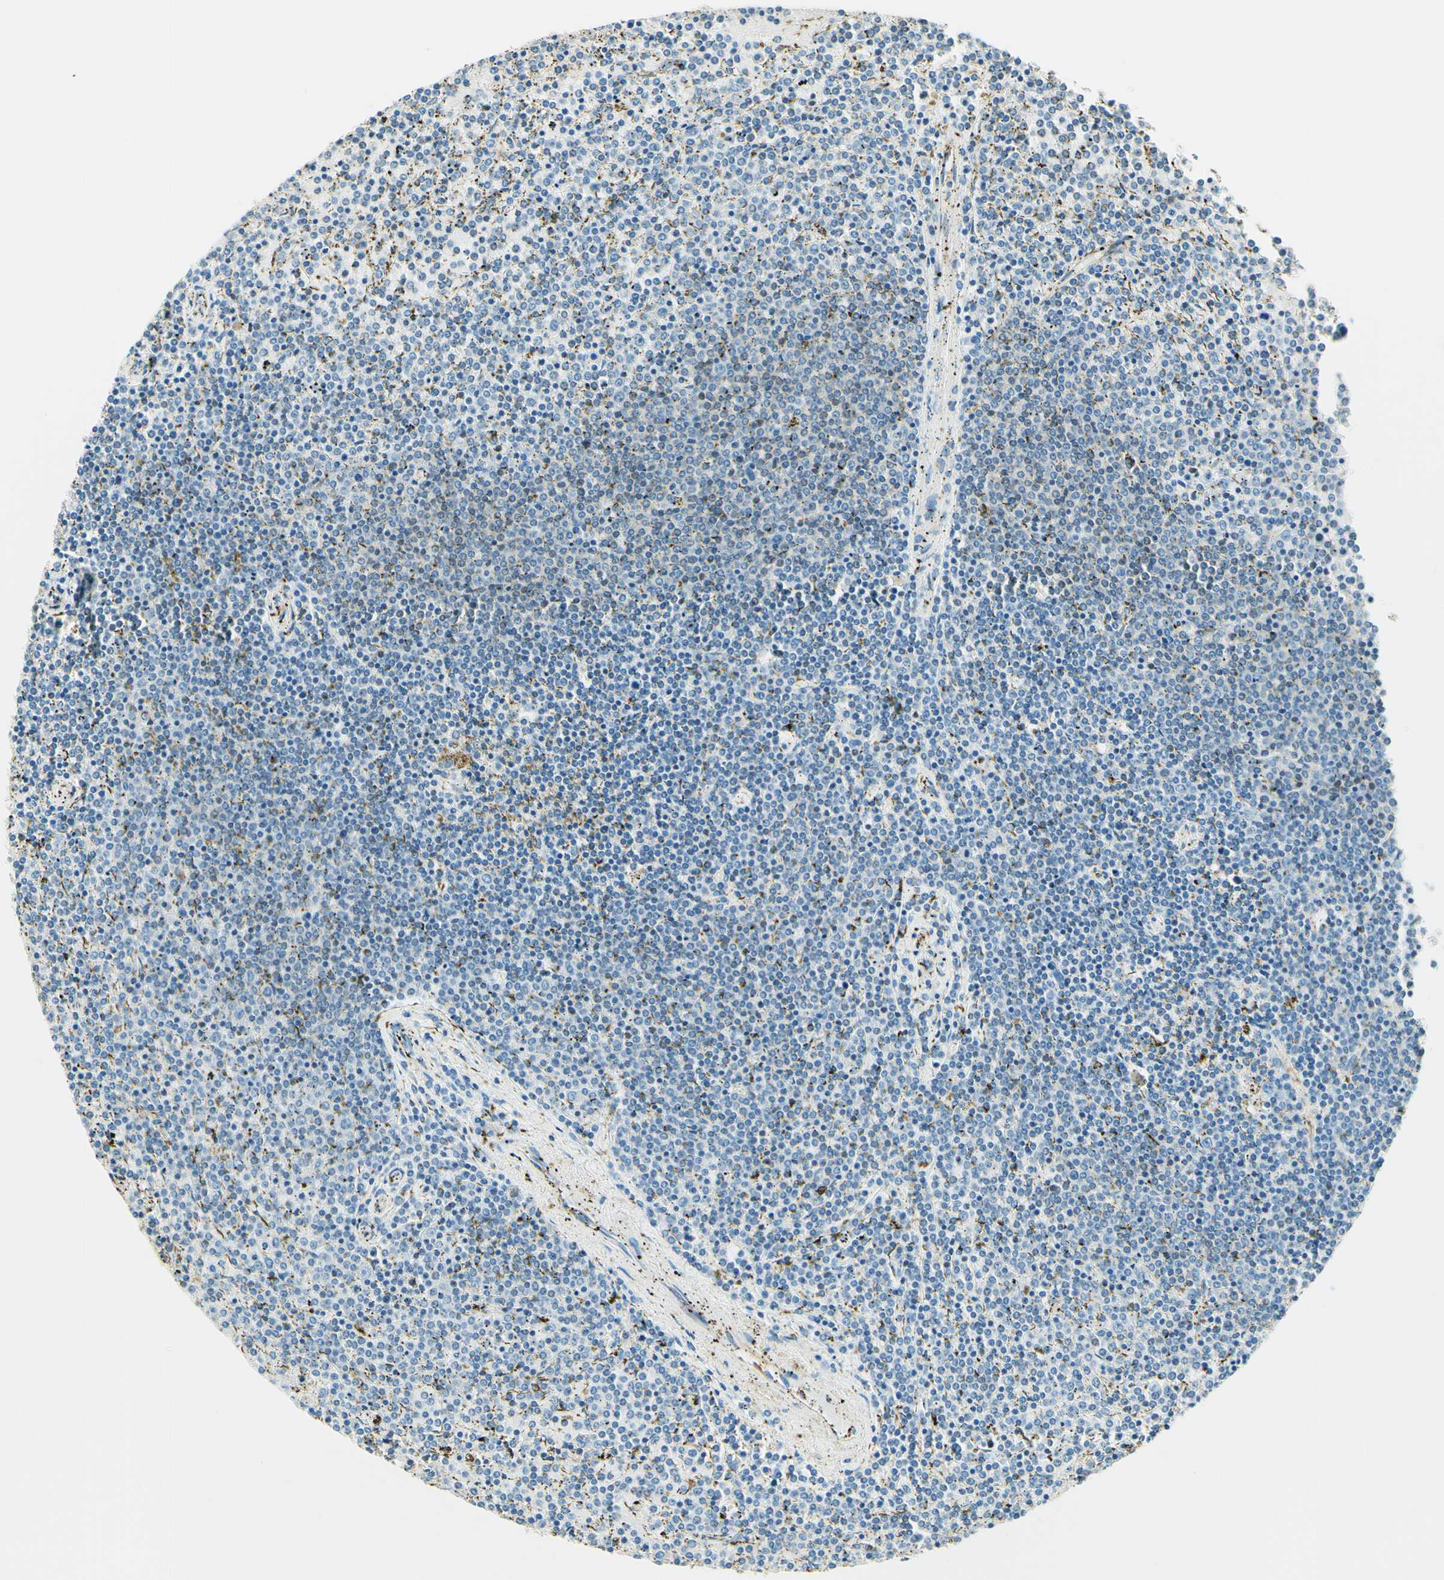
{"staining": {"intensity": "negative", "quantity": "none", "location": "none"}, "tissue": "lymphoma", "cell_type": "Tumor cells", "image_type": "cancer", "snomed": [{"axis": "morphology", "description": "Malignant lymphoma, non-Hodgkin's type, Low grade"}, {"axis": "topography", "description": "Spleen"}], "caption": "Protein analysis of lymphoma displays no significant expression in tumor cells.", "gene": "TAOK2", "patient": {"sex": "female", "age": 77}}